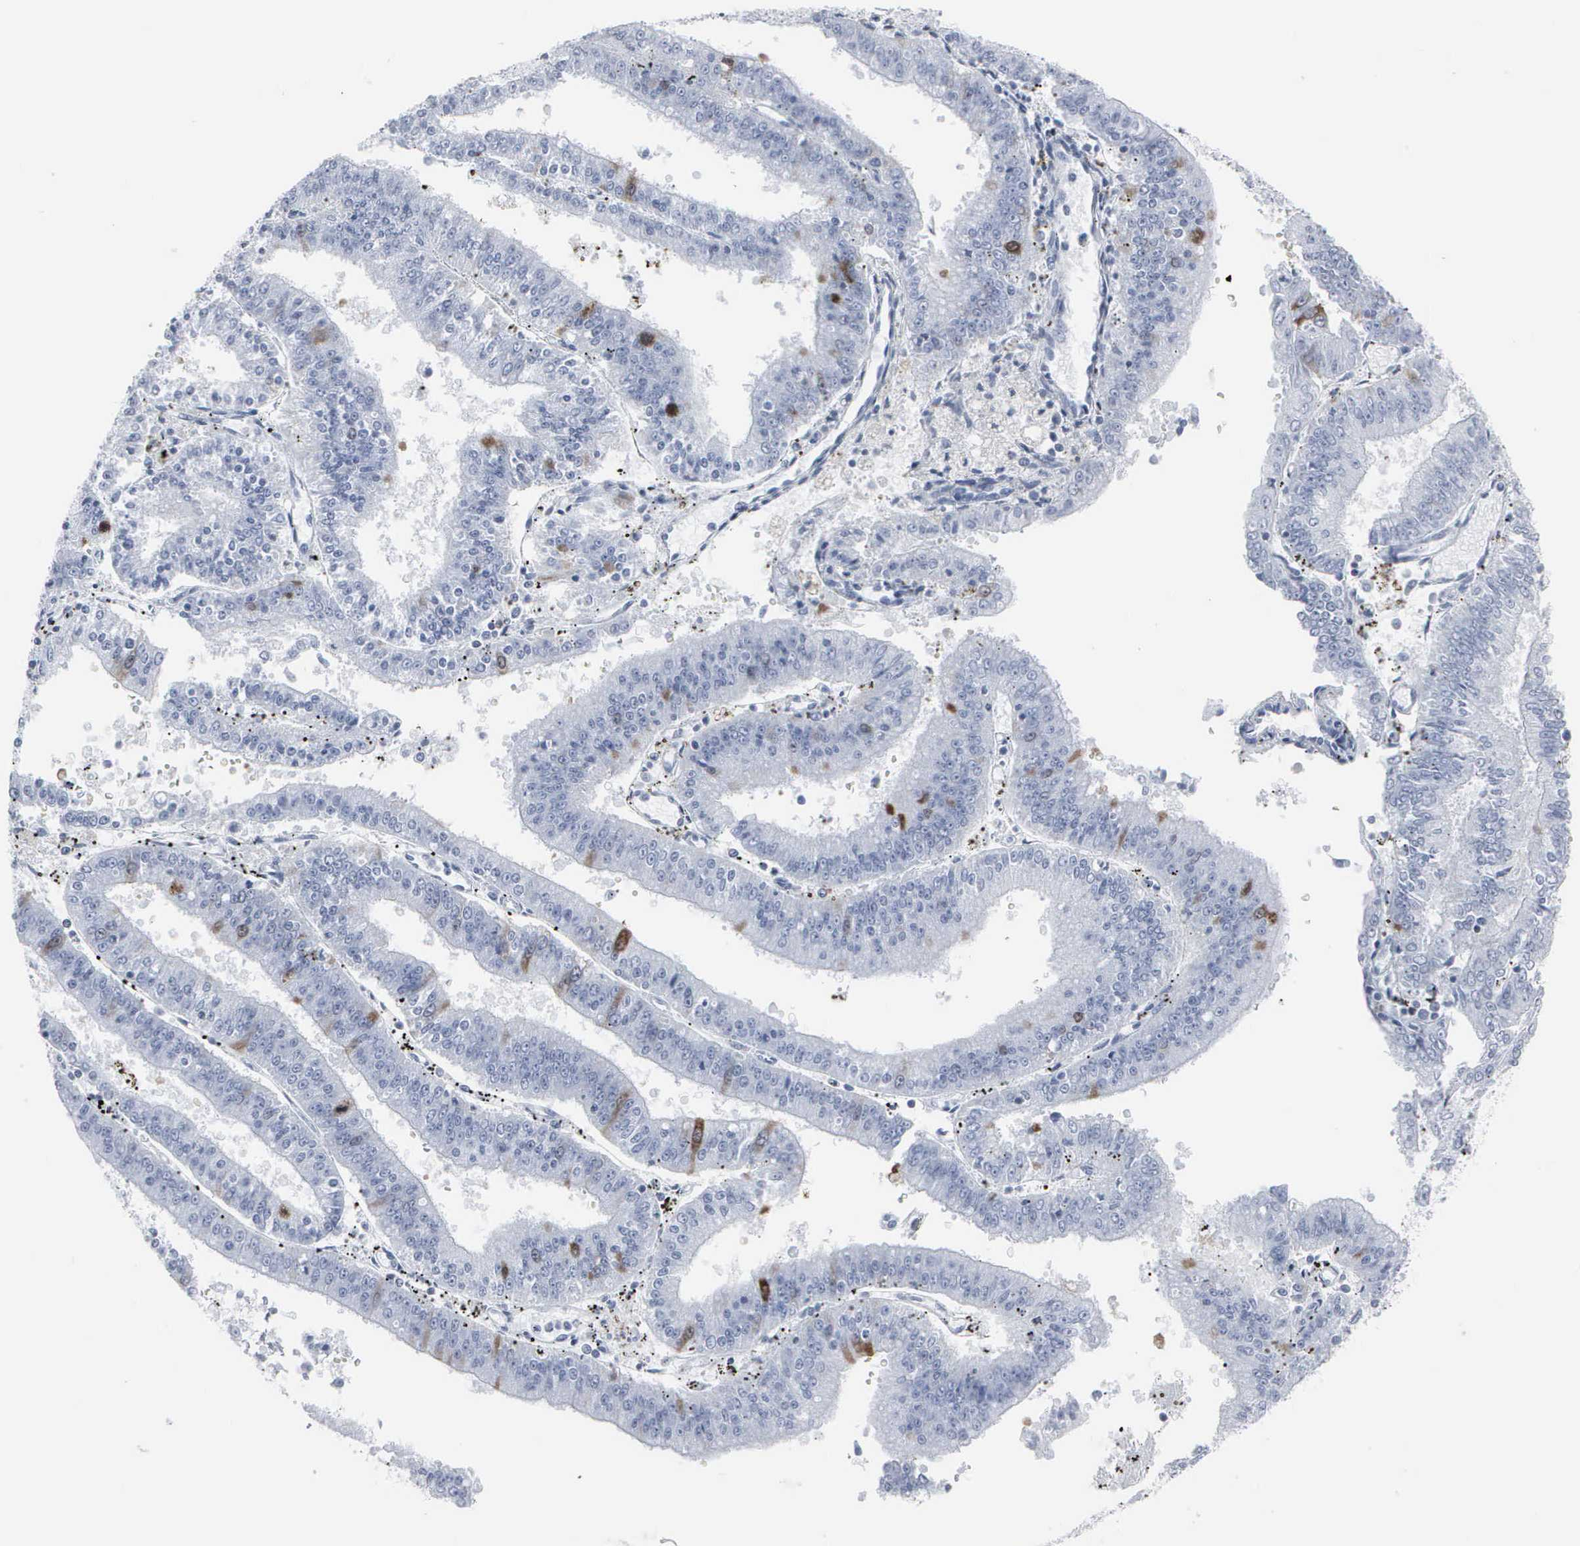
{"staining": {"intensity": "moderate", "quantity": "<25%", "location": "cytoplasmic/membranous,nuclear"}, "tissue": "endometrial cancer", "cell_type": "Tumor cells", "image_type": "cancer", "snomed": [{"axis": "morphology", "description": "Adenocarcinoma, NOS"}, {"axis": "topography", "description": "Endometrium"}], "caption": "Moderate cytoplasmic/membranous and nuclear positivity for a protein is seen in approximately <25% of tumor cells of adenocarcinoma (endometrial) using immunohistochemistry.", "gene": "CCNB1", "patient": {"sex": "female", "age": 66}}